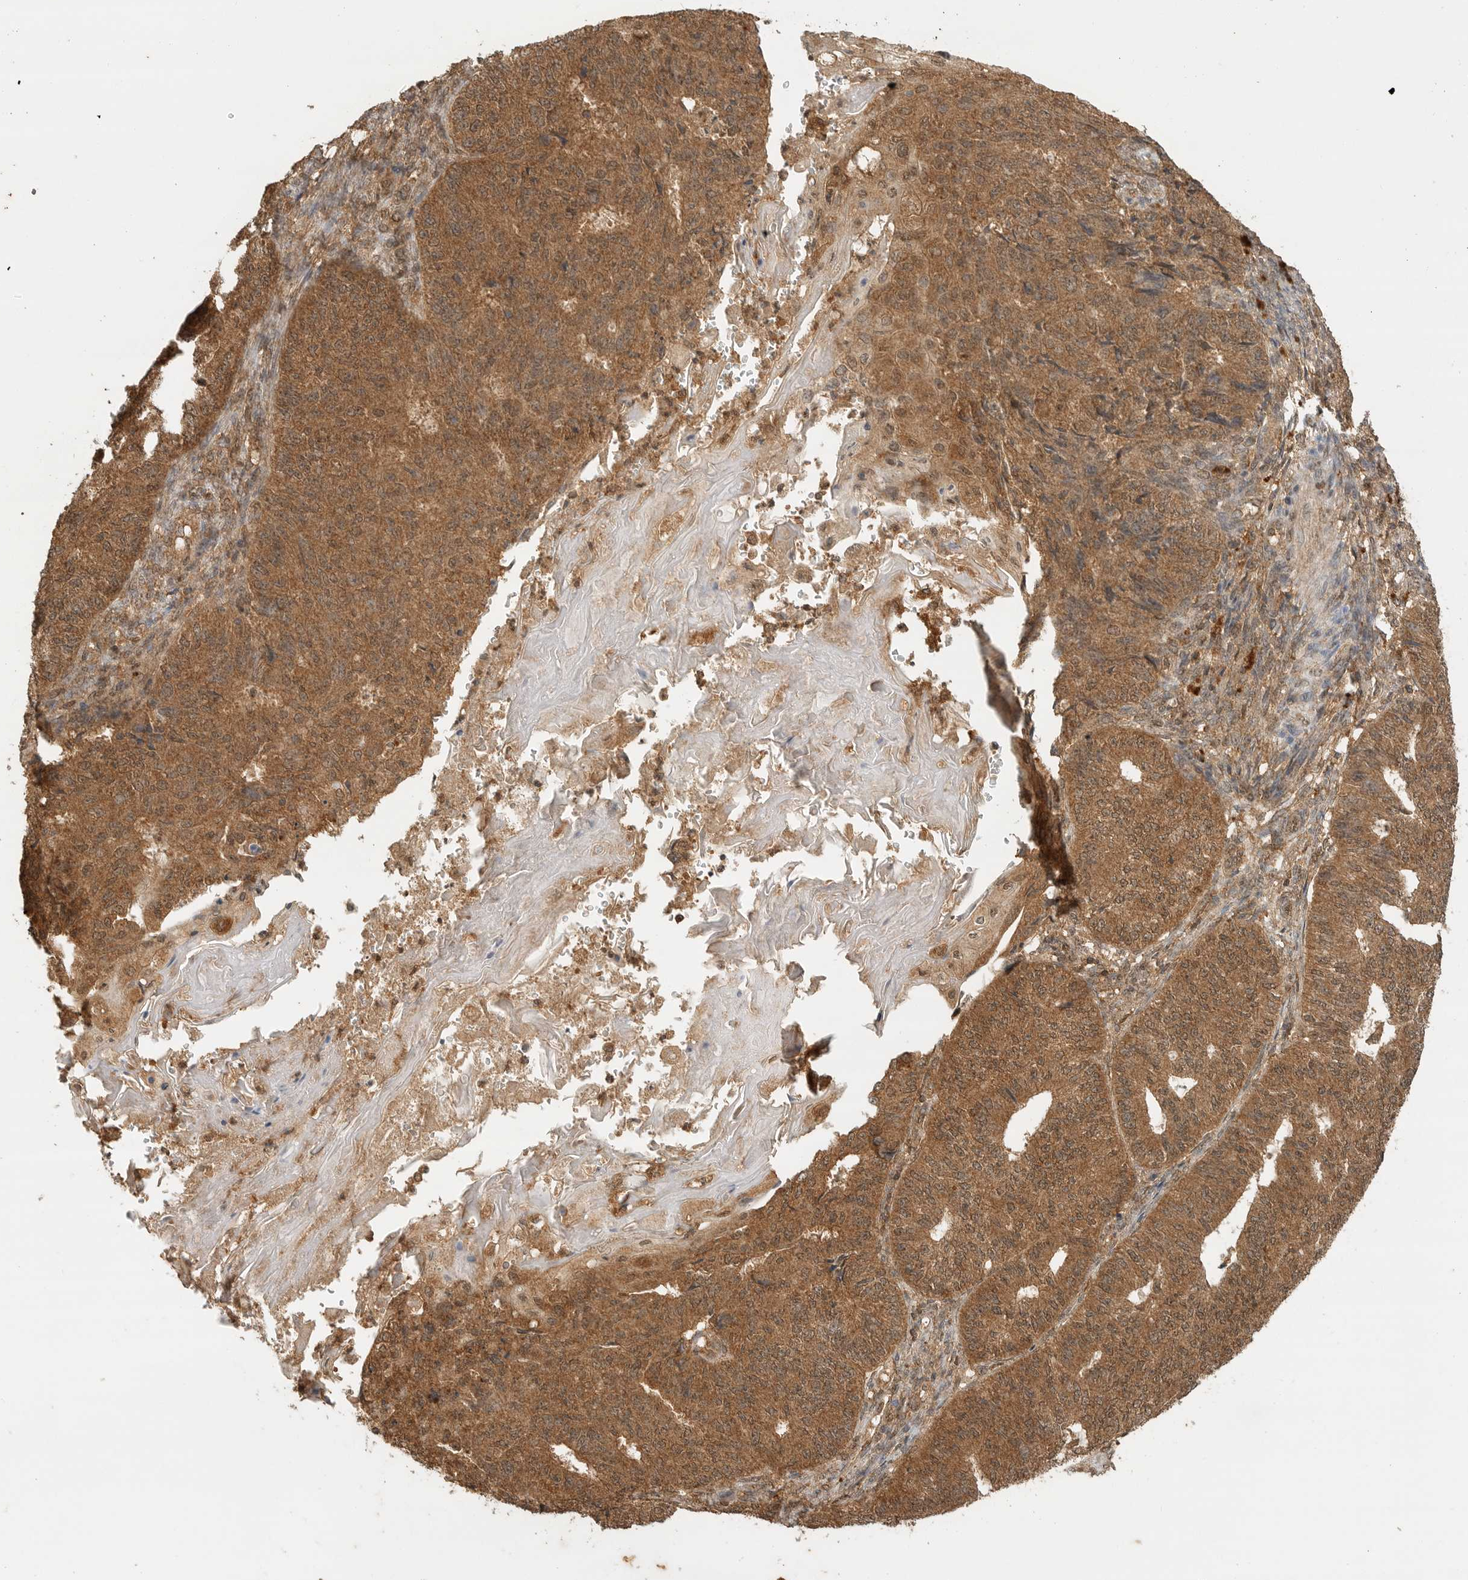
{"staining": {"intensity": "moderate", "quantity": ">75%", "location": "cytoplasmic/membranous,nuclear"}, "tissue": "endometrial cancer", "cell_type": "Tumor cells", "image_type": "cancer", "snomed": [{"axis": "morphology", "description": "Adenocarcinoma, NOS"}, {"axis": "topography", "description": "Endometrium"}], "caption": "About >75% of tumor cells in human adenocarcinoma (endometrial) reveal moderate cytoplasmic/membranous and nuclear protein positivity as visualized by brown immunohistochemical staining.", "gene": "ICOSLG", "patient": {"sex": "female", "age": 32}}